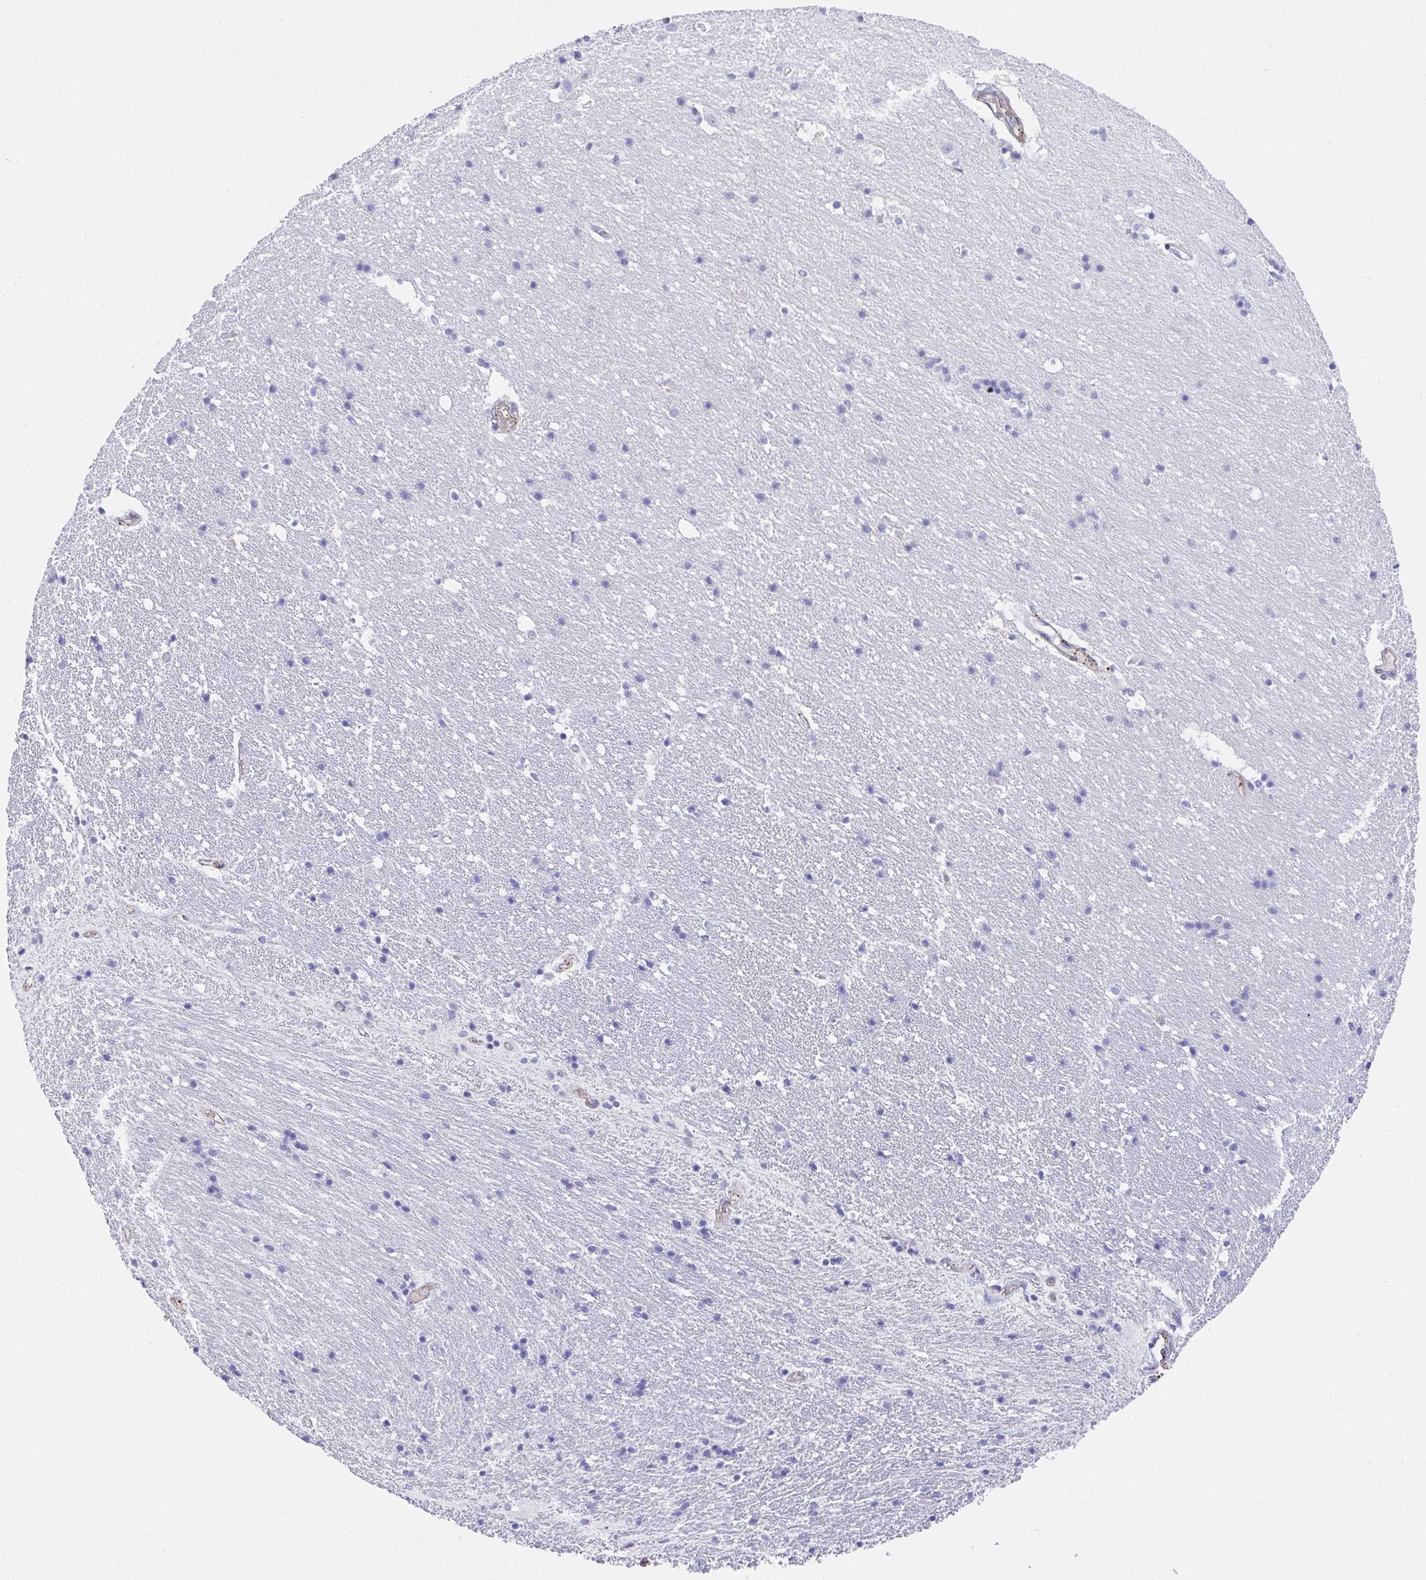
{"staining": {"intensity": "negative", "quantity": "none", "location": "none"}, "tissue": "hippocampus", "cell_type": "Glial cells", "image_type": "normal", "snomed": [{"axis": "morphology", "description": "Normal tissue, NOS"}, {"axis": "topography", "description": "Hippocampus"}], "caption": "Protein analysis of unremarkable hippocampus displays no significant staining in glial cells. Brightfield microscopy of immunohistochemistry (IHC) stained with DAB (brown) and hematoxylin (blue), captured at high magnification.", "gene": "TNFAIP8", "patient": {"sex": "male", "age": 63}}